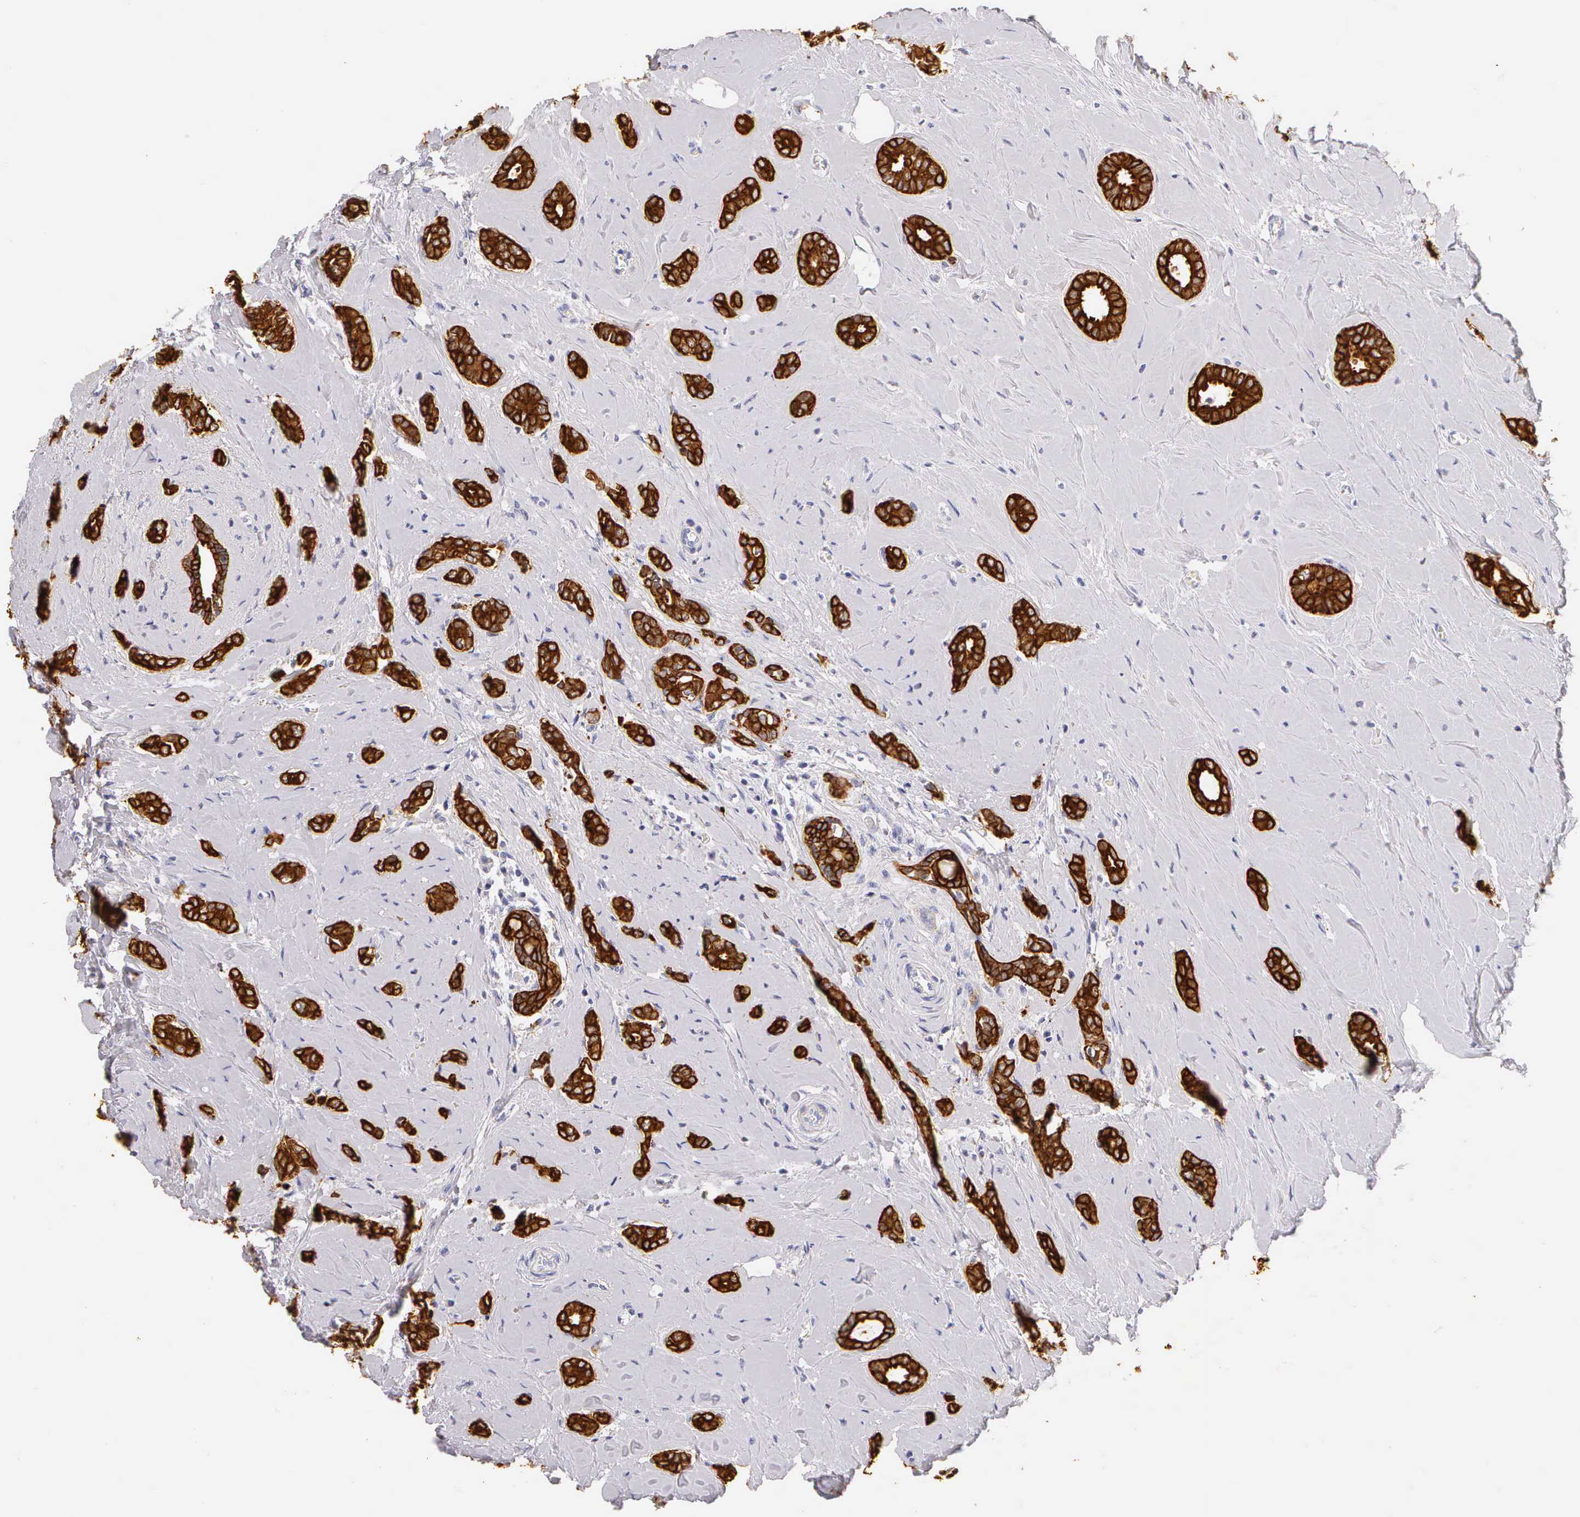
{"staining": {"intensity": "strong", "quantity": ">75%", "location": "cytoplasmic/membranous"}, "tissue": "breast cancer", "cell_type": "Tumor cells", "image_type": "cancer", "snomed": [{"axis": "morphology", "description": "Duct carcinoma"}, {"axis": "topography", "description": "Breast"}], "caption": "There is high levels of strong cytoplasmic/membranous expression in tumor cells of invasive ductal carcinoma (breast), as demonstrated by immunohistochemical staining (brown color).", "gene": "KRT17", "patient": {"sex": "female", "age": 50}}